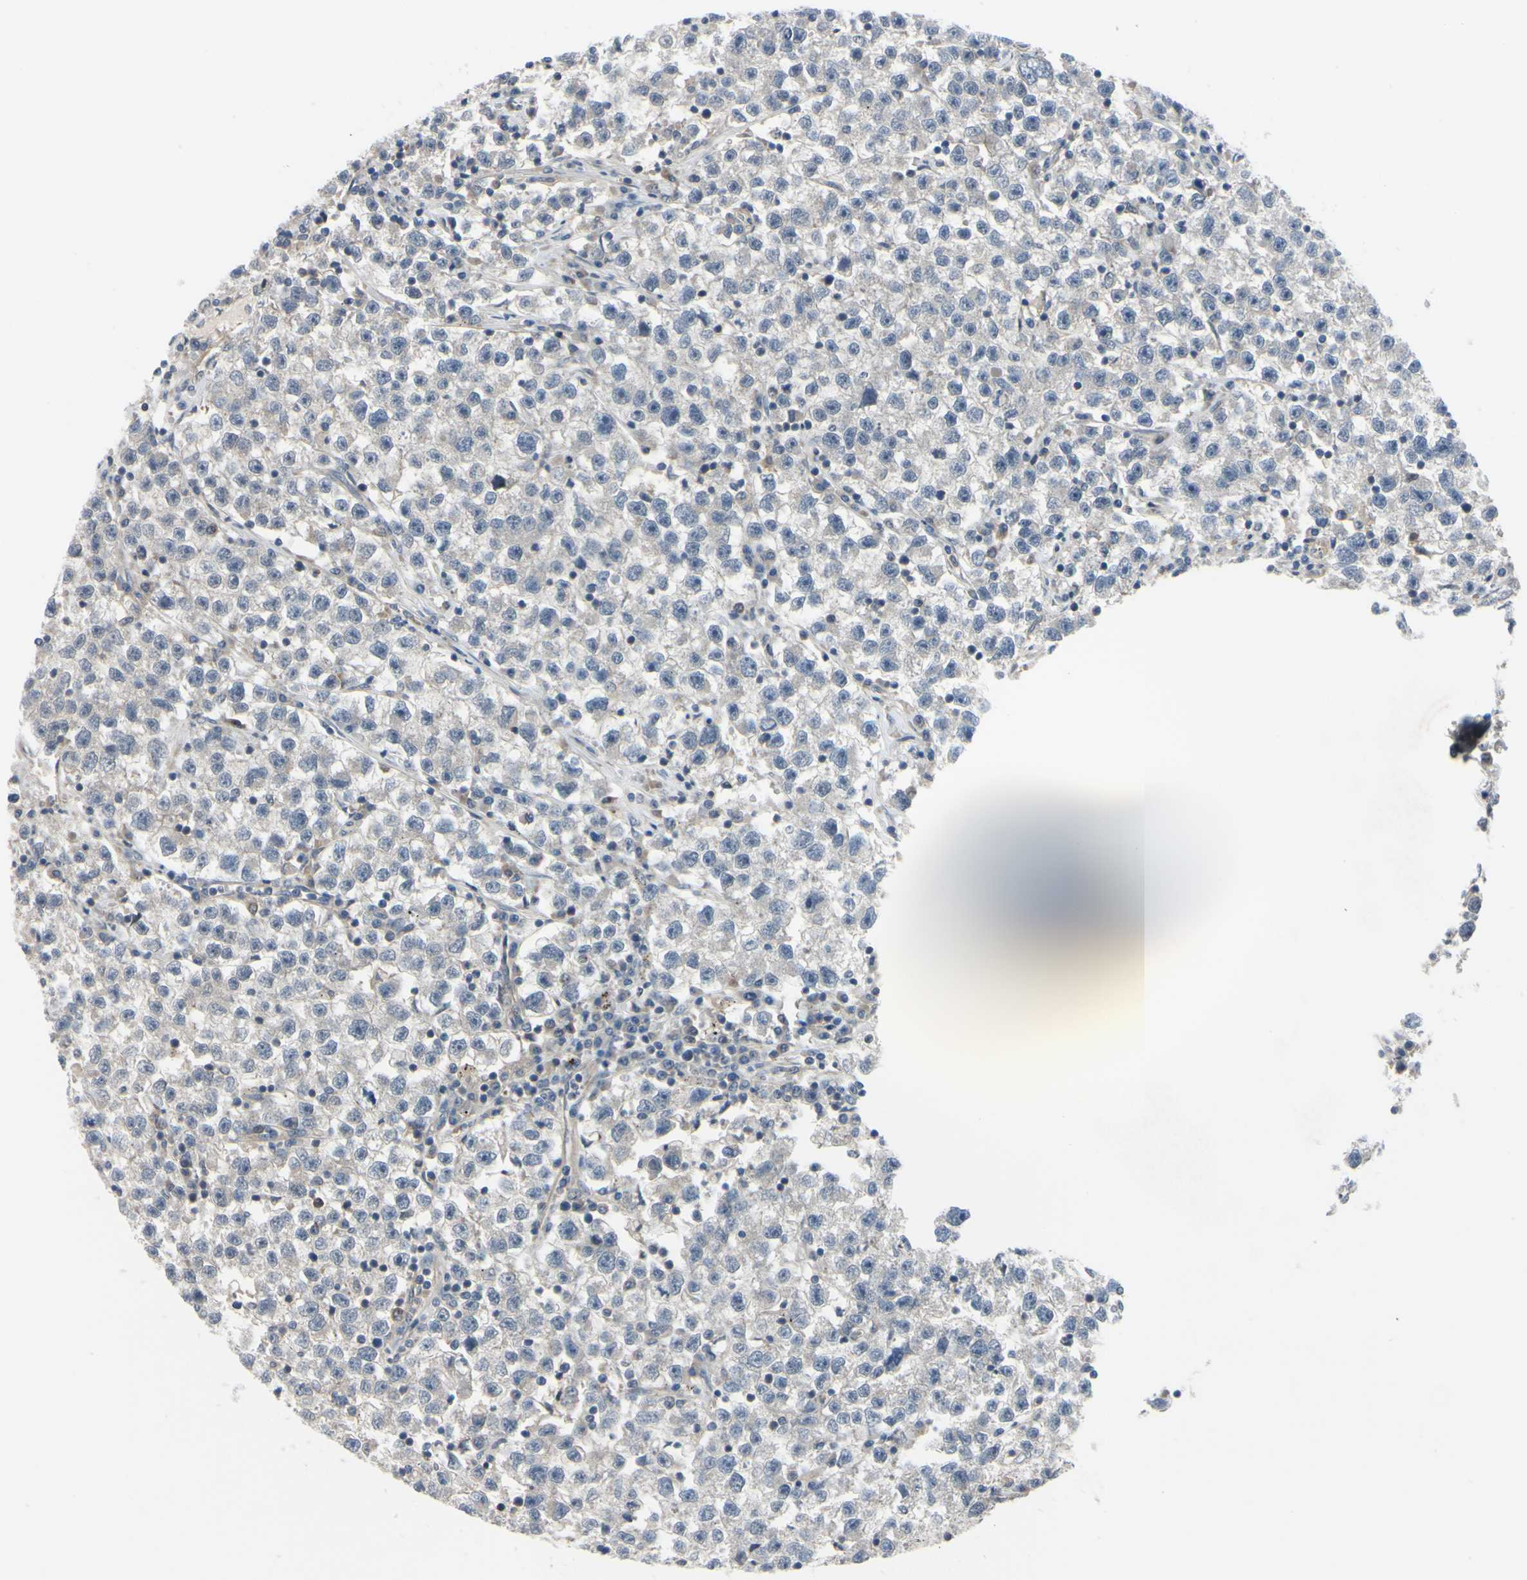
{"staining": {"intensity": "negative", "quantity": "none", "location": "none"}, "tissue": "testis cancer", "cell_type": "Tumor cells", "image_type": "cancer", "snomed": [{"axis": "morphology", "description": "Seminoma, NOS"}, {"axis": "topography", "description": "Testis"}], "caption": "An image of human testis cancer (seminoma) is negative for staining in tumor cells.", "gene": "COMMD9", "patient": {"sex": "male", "age": 22}}